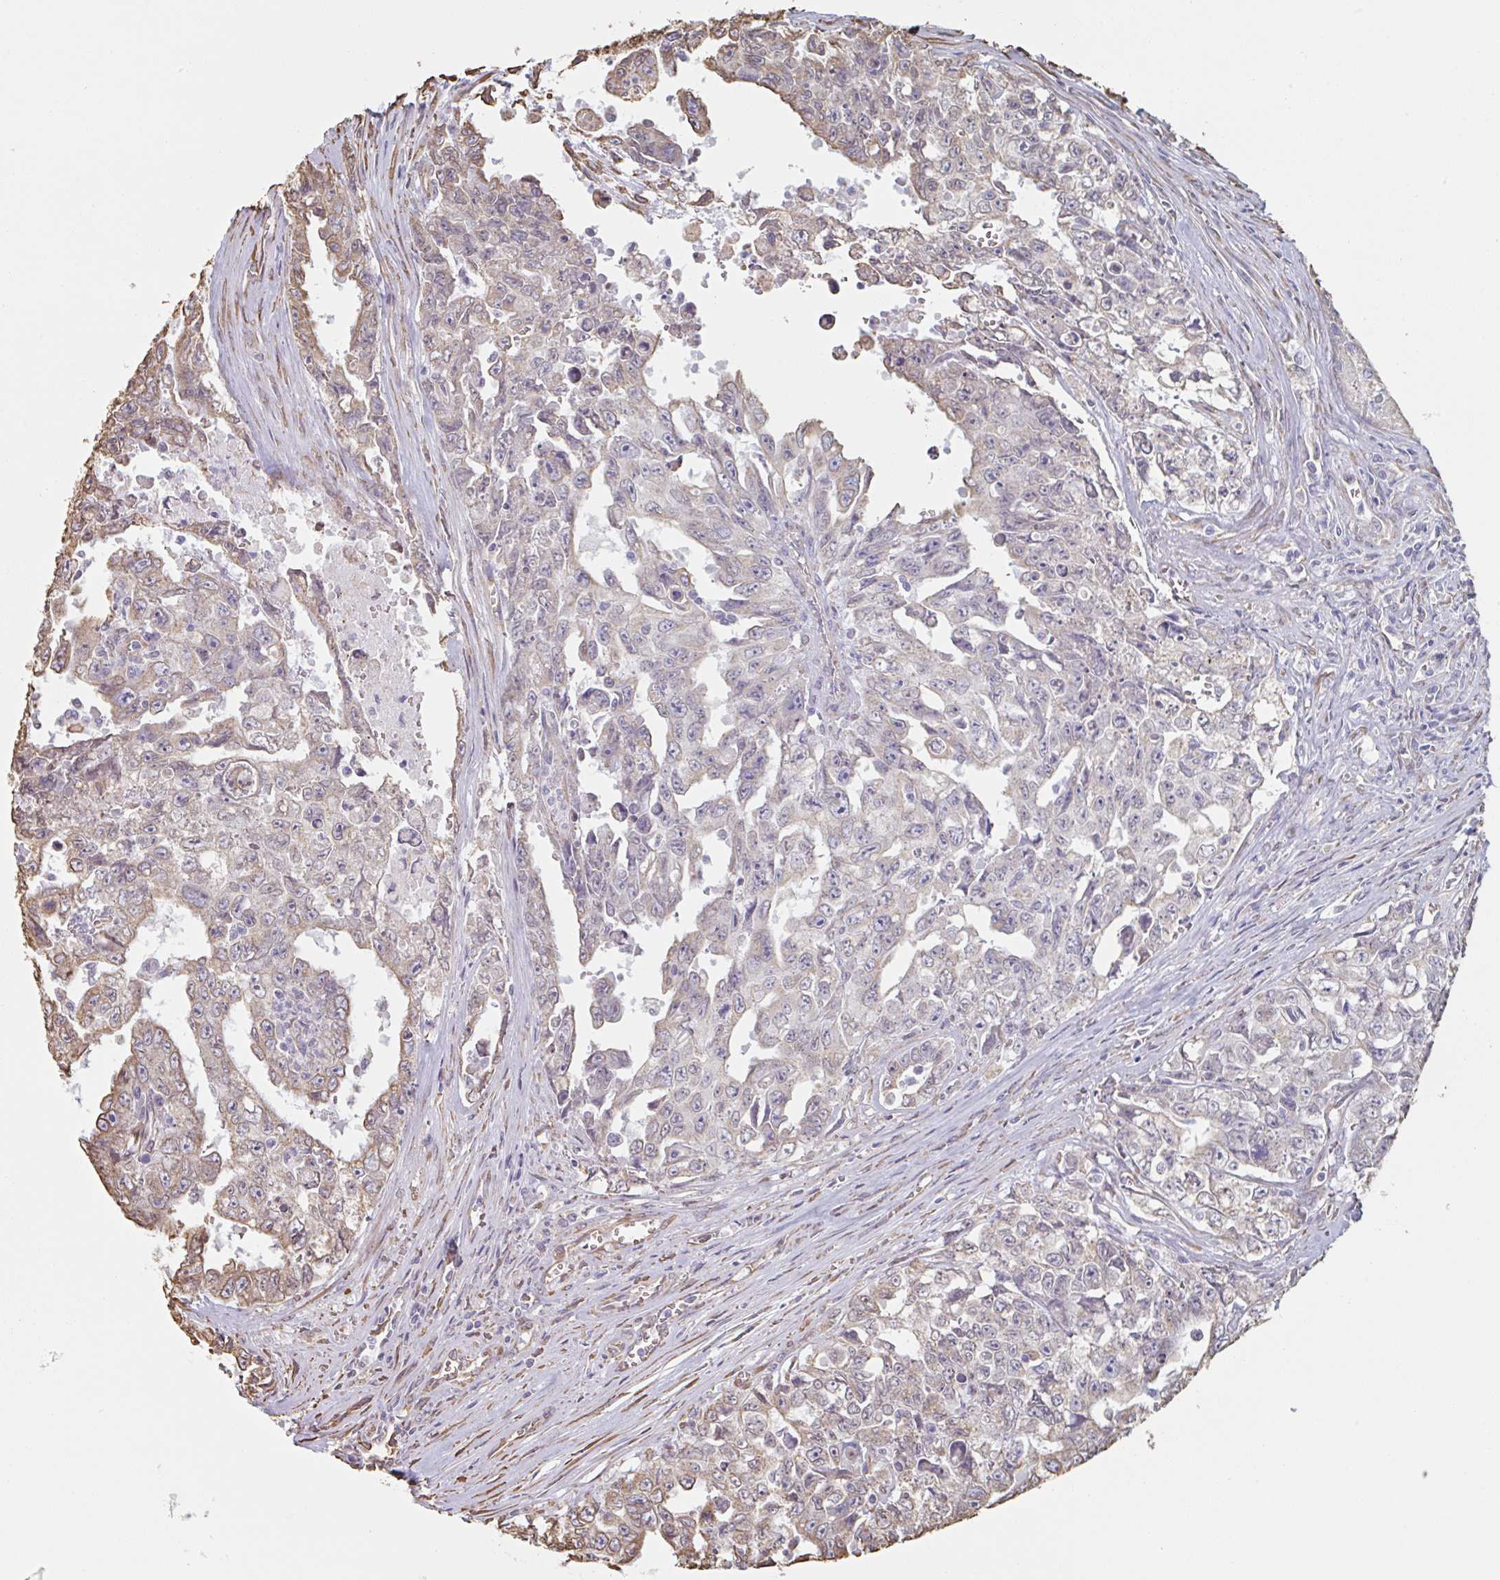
{"staining": {"intensity": "moderate", "quantity": "<25%", "location": "cytoplasmic/membranous"}, "tissue": "testis cancer", "cell_type": "Tumor cells", "image_type": "cancer", "snomed": [{"axis": "morphology", "description": "Carcinoma, Embryonal, NOS"}, {"axis": "topography", "description": "Testis"}], "caption": "A brown stain labels moderate cytoplasmic/membranous positivity of a protein in testis cancer tumor cells. (Brightfield microscopy of DAB IHC at high magnification).", "gene": "RAB5IF", "patient": {"sex": "male", "age": 24}}